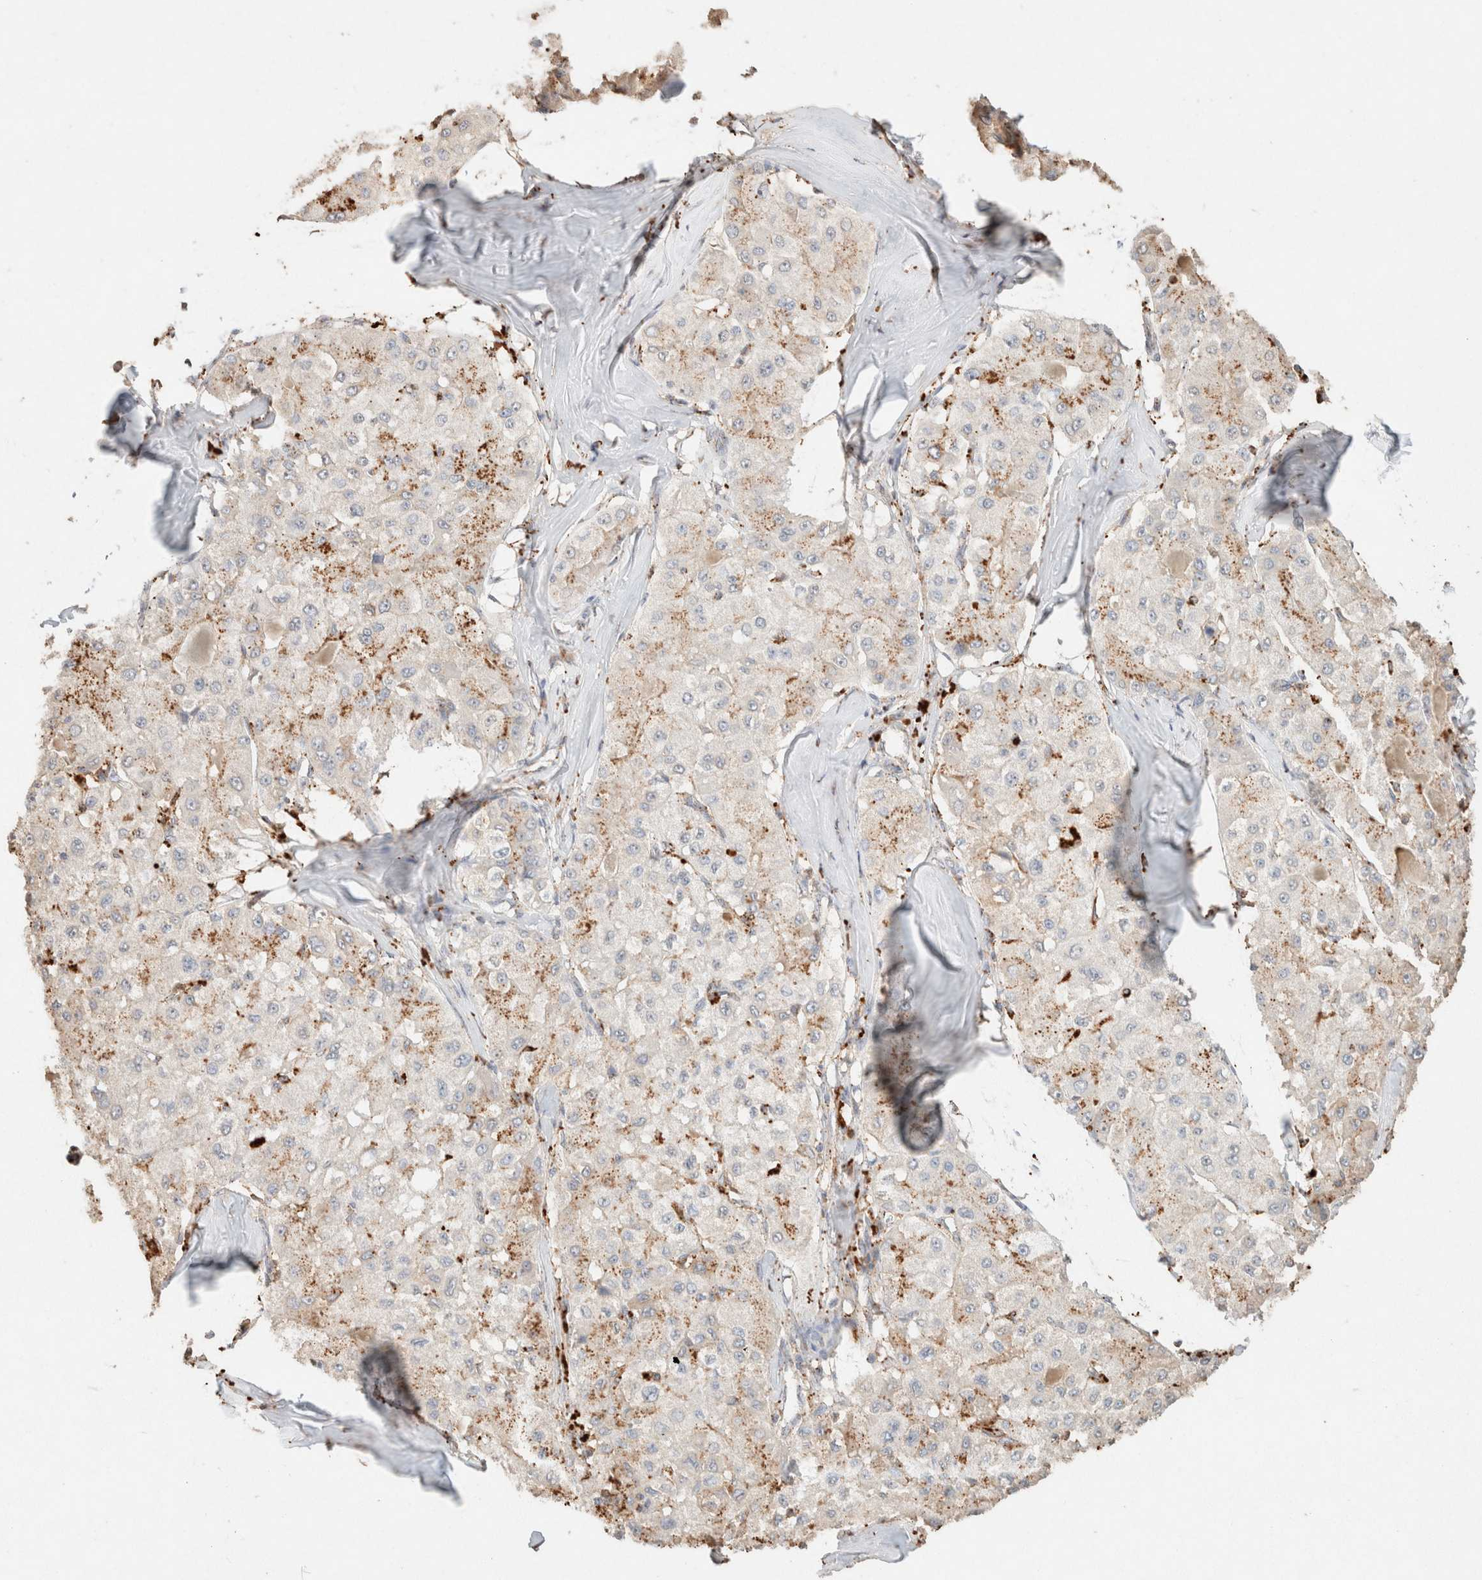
{"staining": {"intensity": "moderate", "quantity": "25%-75%", "location": "cytoplasmic/membranous"}, "tissue": "liver cancer", "cell_type": "Tumor cells", "image_type": "cancer", "snomed": [{"axis": "morphology", "description": "Carcinoma, Hepatocellular, NOS"}, {"axis": "topography", "description": "Liver"}], "caption": "Protein analysis of liver hepatocellular carcinoma tissue shows moderate cytoplasmic/membranous positivity in about 25%-75% of tumor cells.", "gene": "CTSC", "patient": {"sex": "male", "age": 80}}